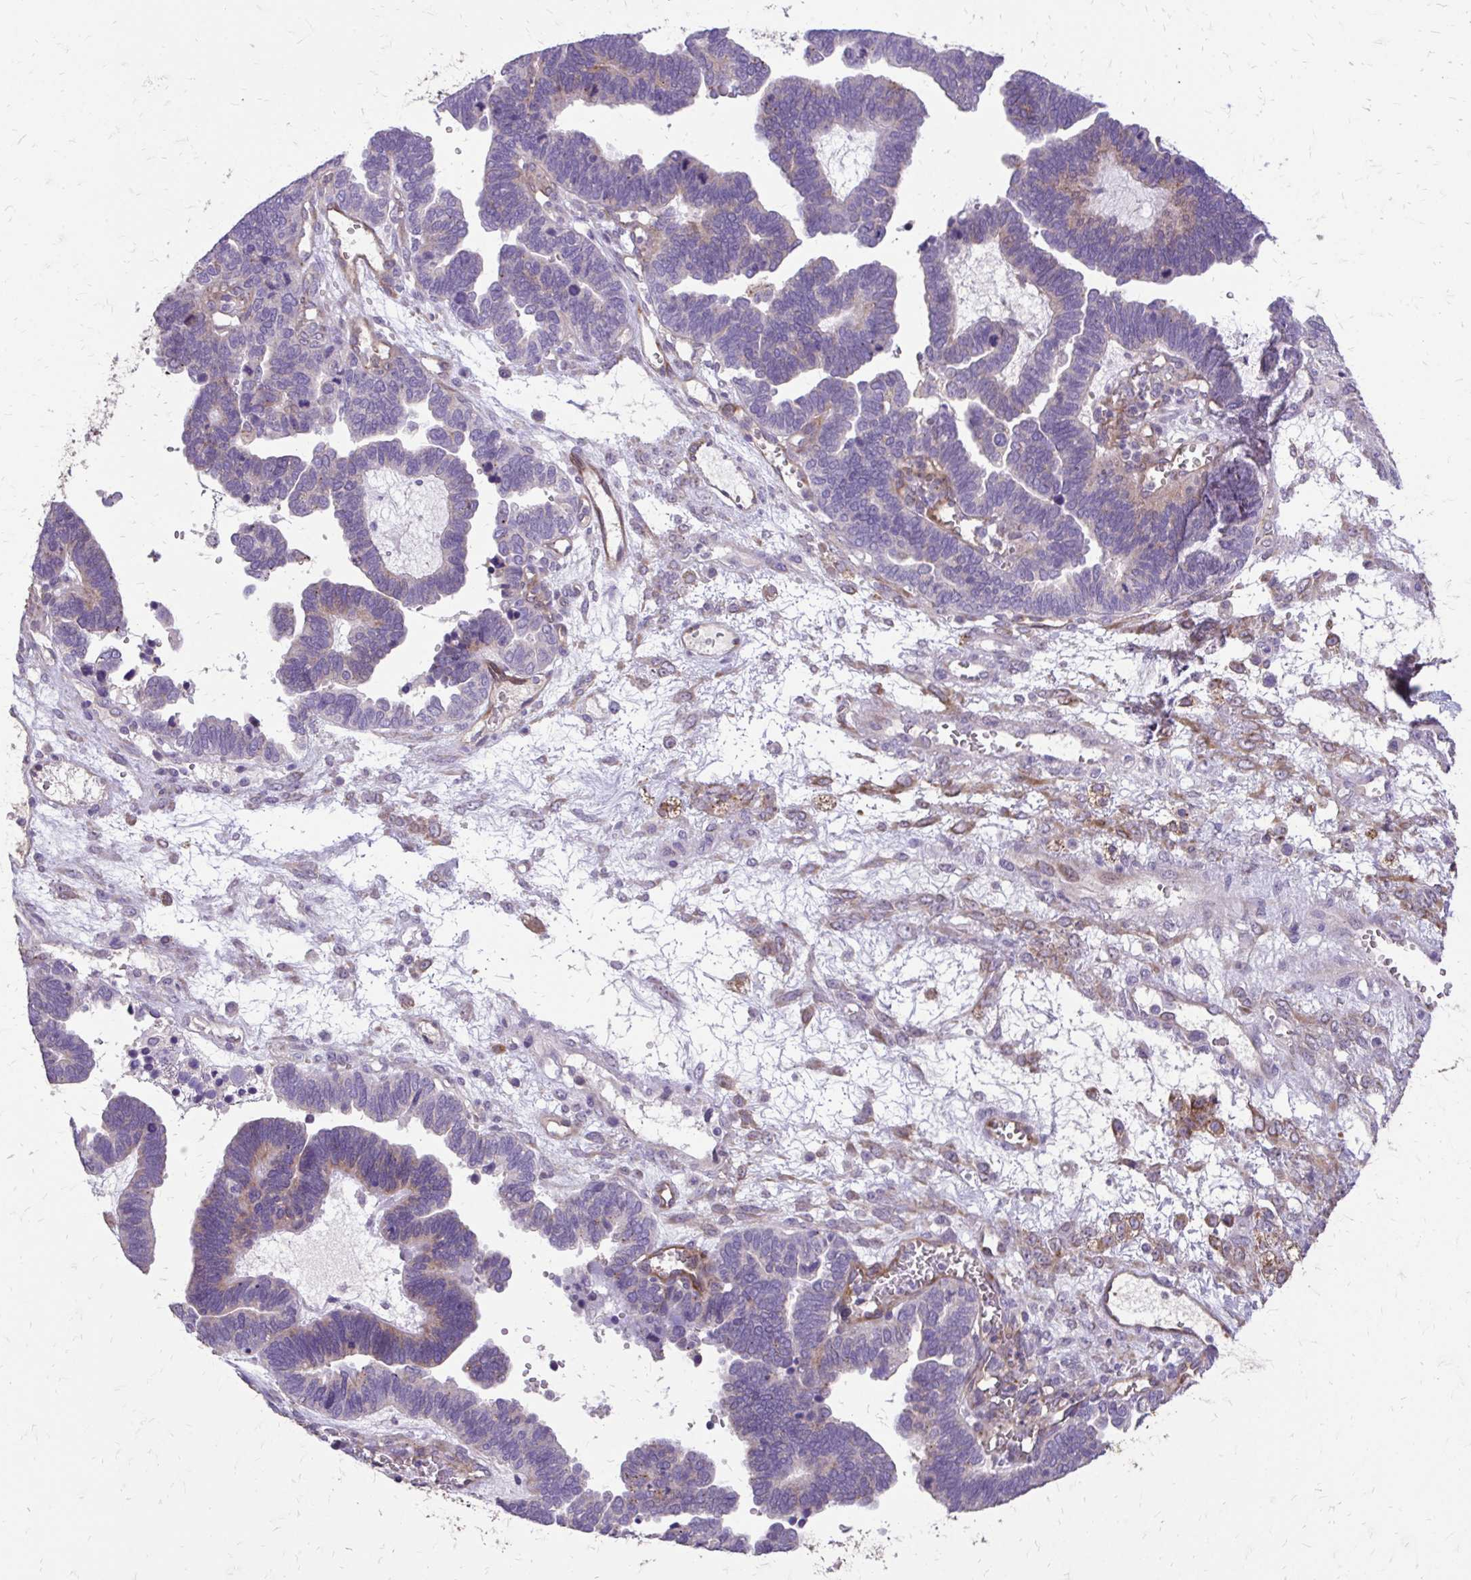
{"staining": {"intensity": "weak", "quantity": "<25%", "location": "cytoplasmic/membranous"}, "tissue": "ovarian cancer", "cell_type": "Tumor cells", "image_type": "cancer", "snomed": [{"axis": "morphology", "description": "Cystadenocarcinoma, serous, NOS"}, {"axis": "topography", "description": "Ovary"}], "caption": "Serous cystadenocarcinoma (ovarian) was stained to show a protein in brown. There is no significant staining in tumor cells.", "gene": "MYORG", "patient": {"sex": "female", "age": 51}}